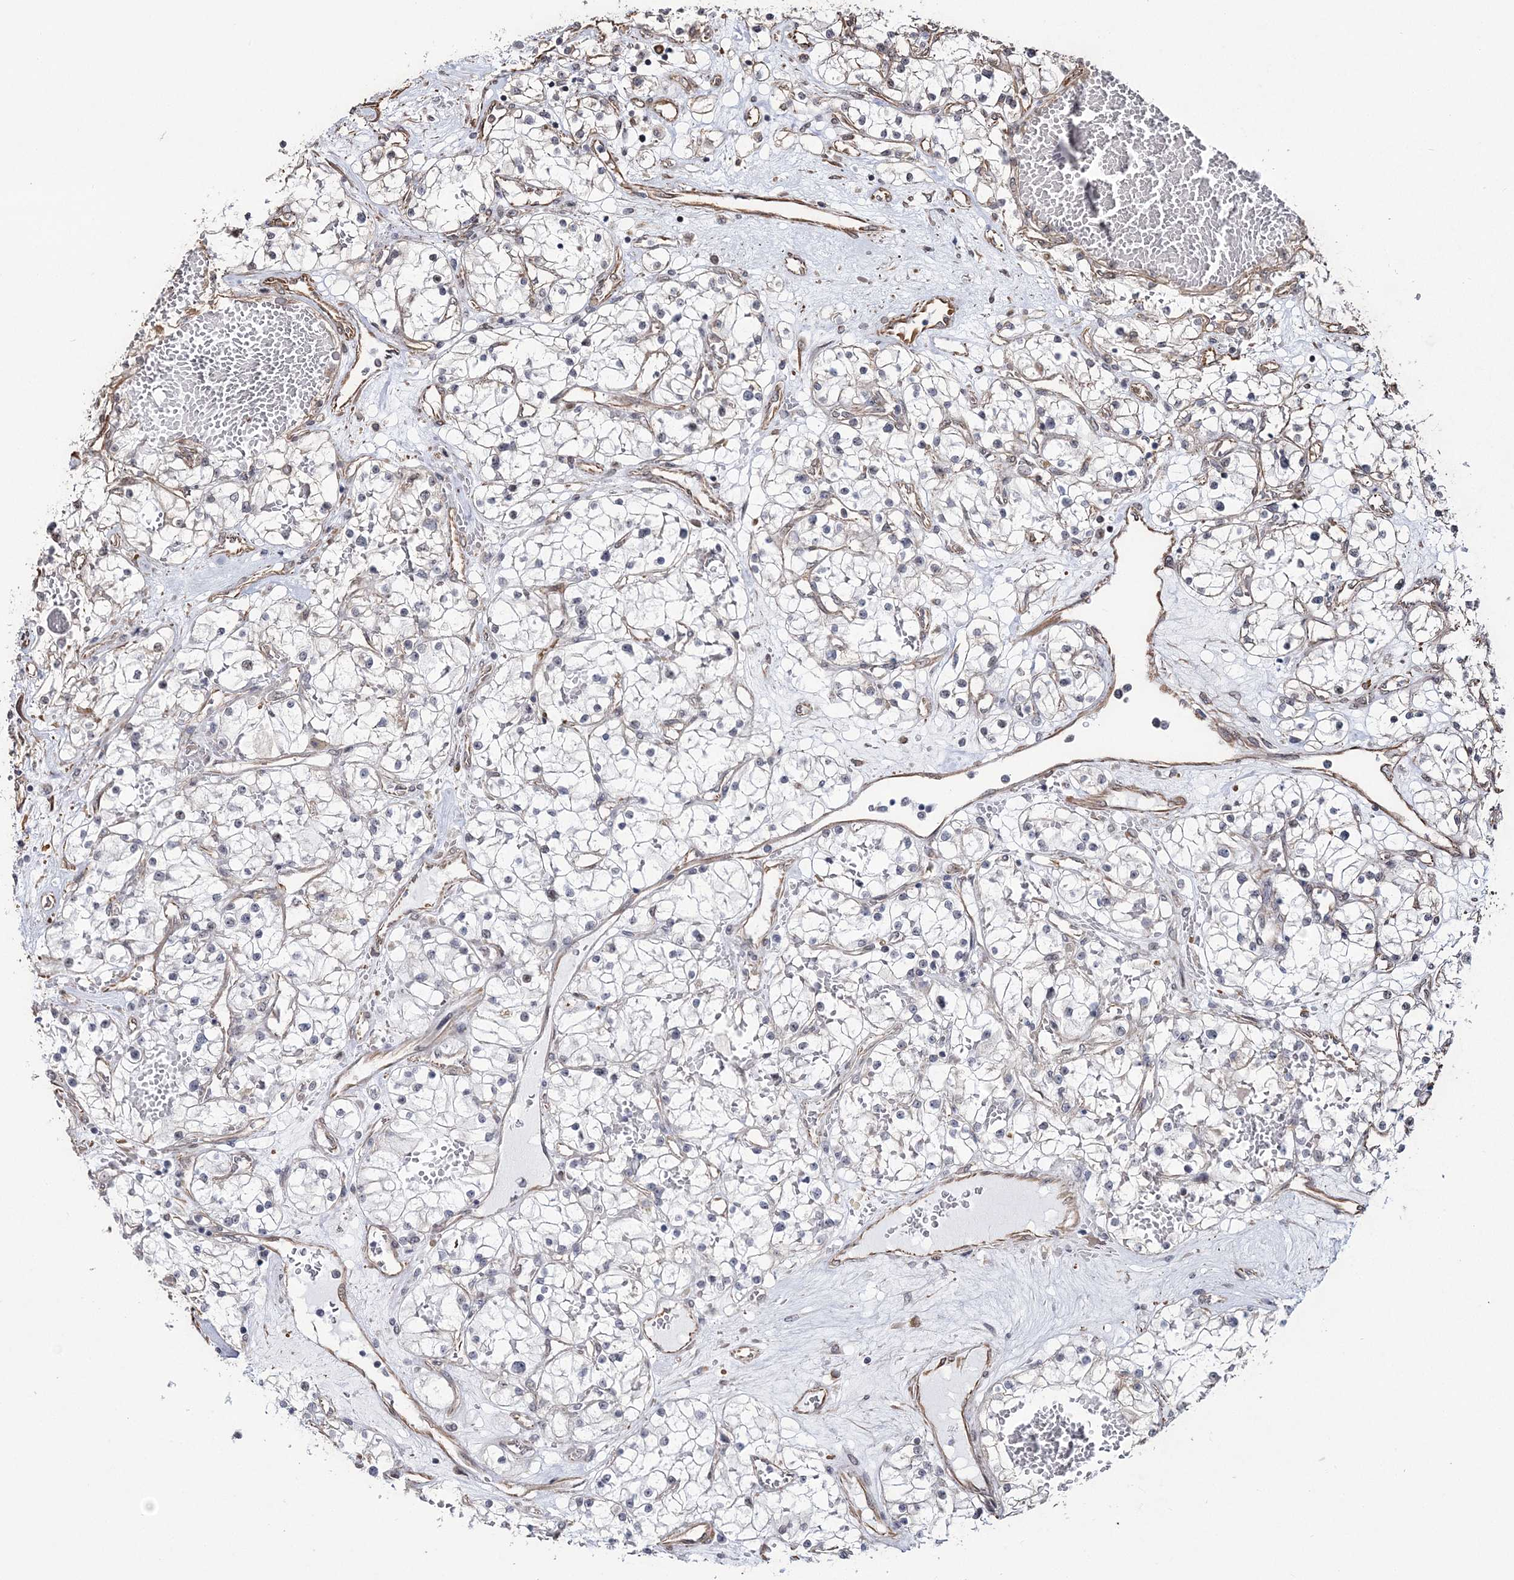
{"staining": {"intensity": "negative", "quantity": "none", "location": "none"}, "tissue": "renal cancer", "cell_type": "Tumor cells", "image_type": "cancer", "snomed": [{"axis": "morphology", "description": "Normal tissue, NOS"}, {"axis": "morphology", "description": "Adenocarcinoma, NOS"}, {"axis": "topography", "description": "Kidney"}], "caption": "Human adenocarcinoma (renal) stained for a protein using immunohistochemistry (IHC) reveals no expression in tumor cells.", "gene": "ATP11B", "patient": {"sex": "male", "age": 68}}